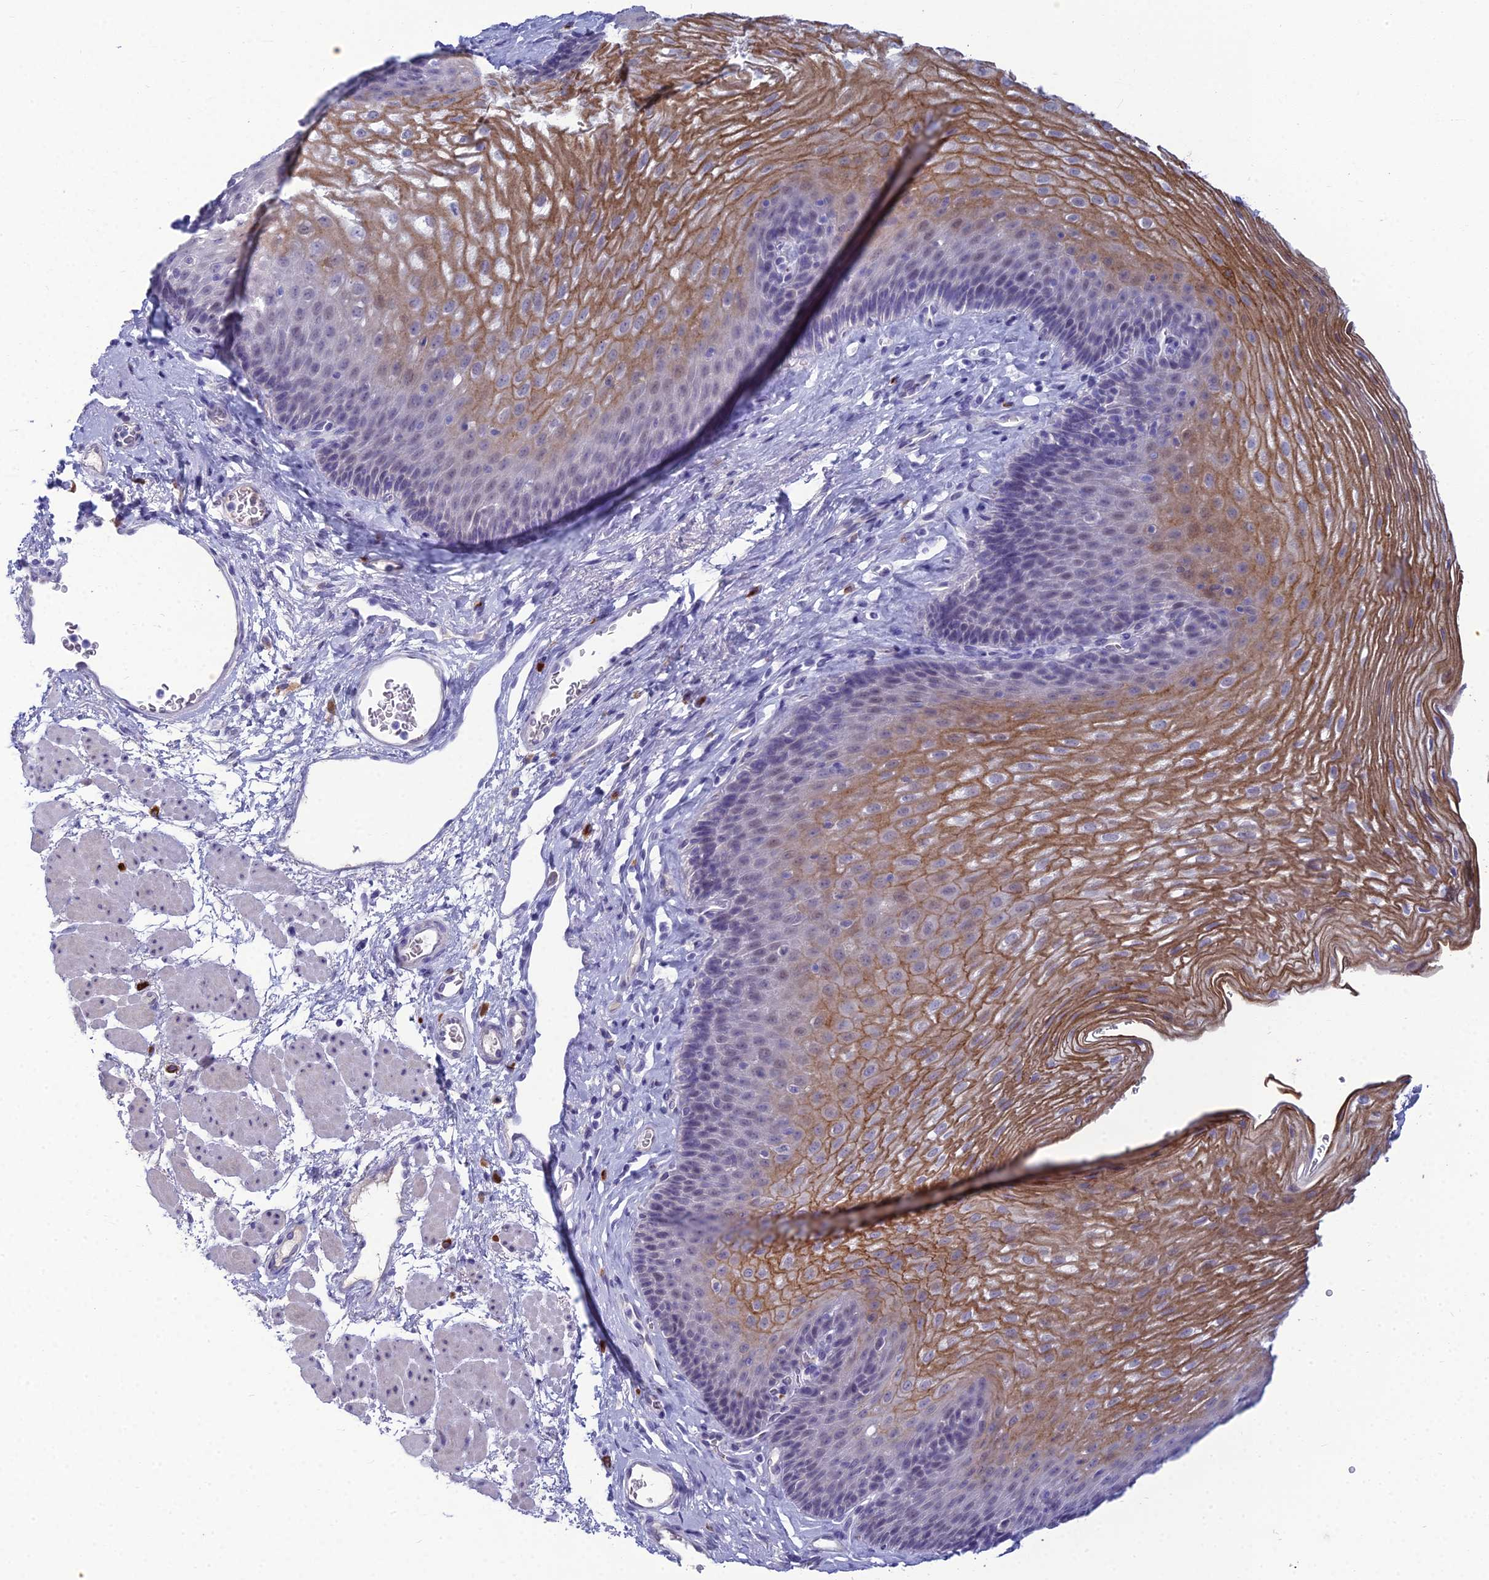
{"staining": {"intensity": "moderate", "quantity": "<25%", "location": "cytoplasmic/membranous"}, "tissue": "esophagus", "cell_type": "Squamous epithelial cells", "image_type": "normal", "snomed": [{"axis": "morphology", "description": "Normal tissue, NOS"}, {"axis": "topography", "description": "Esophagus"}], "caption": "A low amount of moderate cytoplasmic/membranous staining is appreciated in about <25% of squamous epithelial cells in benign esophagus. (DAB (3,3'-diaminobenzidine) = brown stain, brightfield microscopy at high magnification).", "gene": "MUC13", "patient": {"sex": "female", "age": 66}}